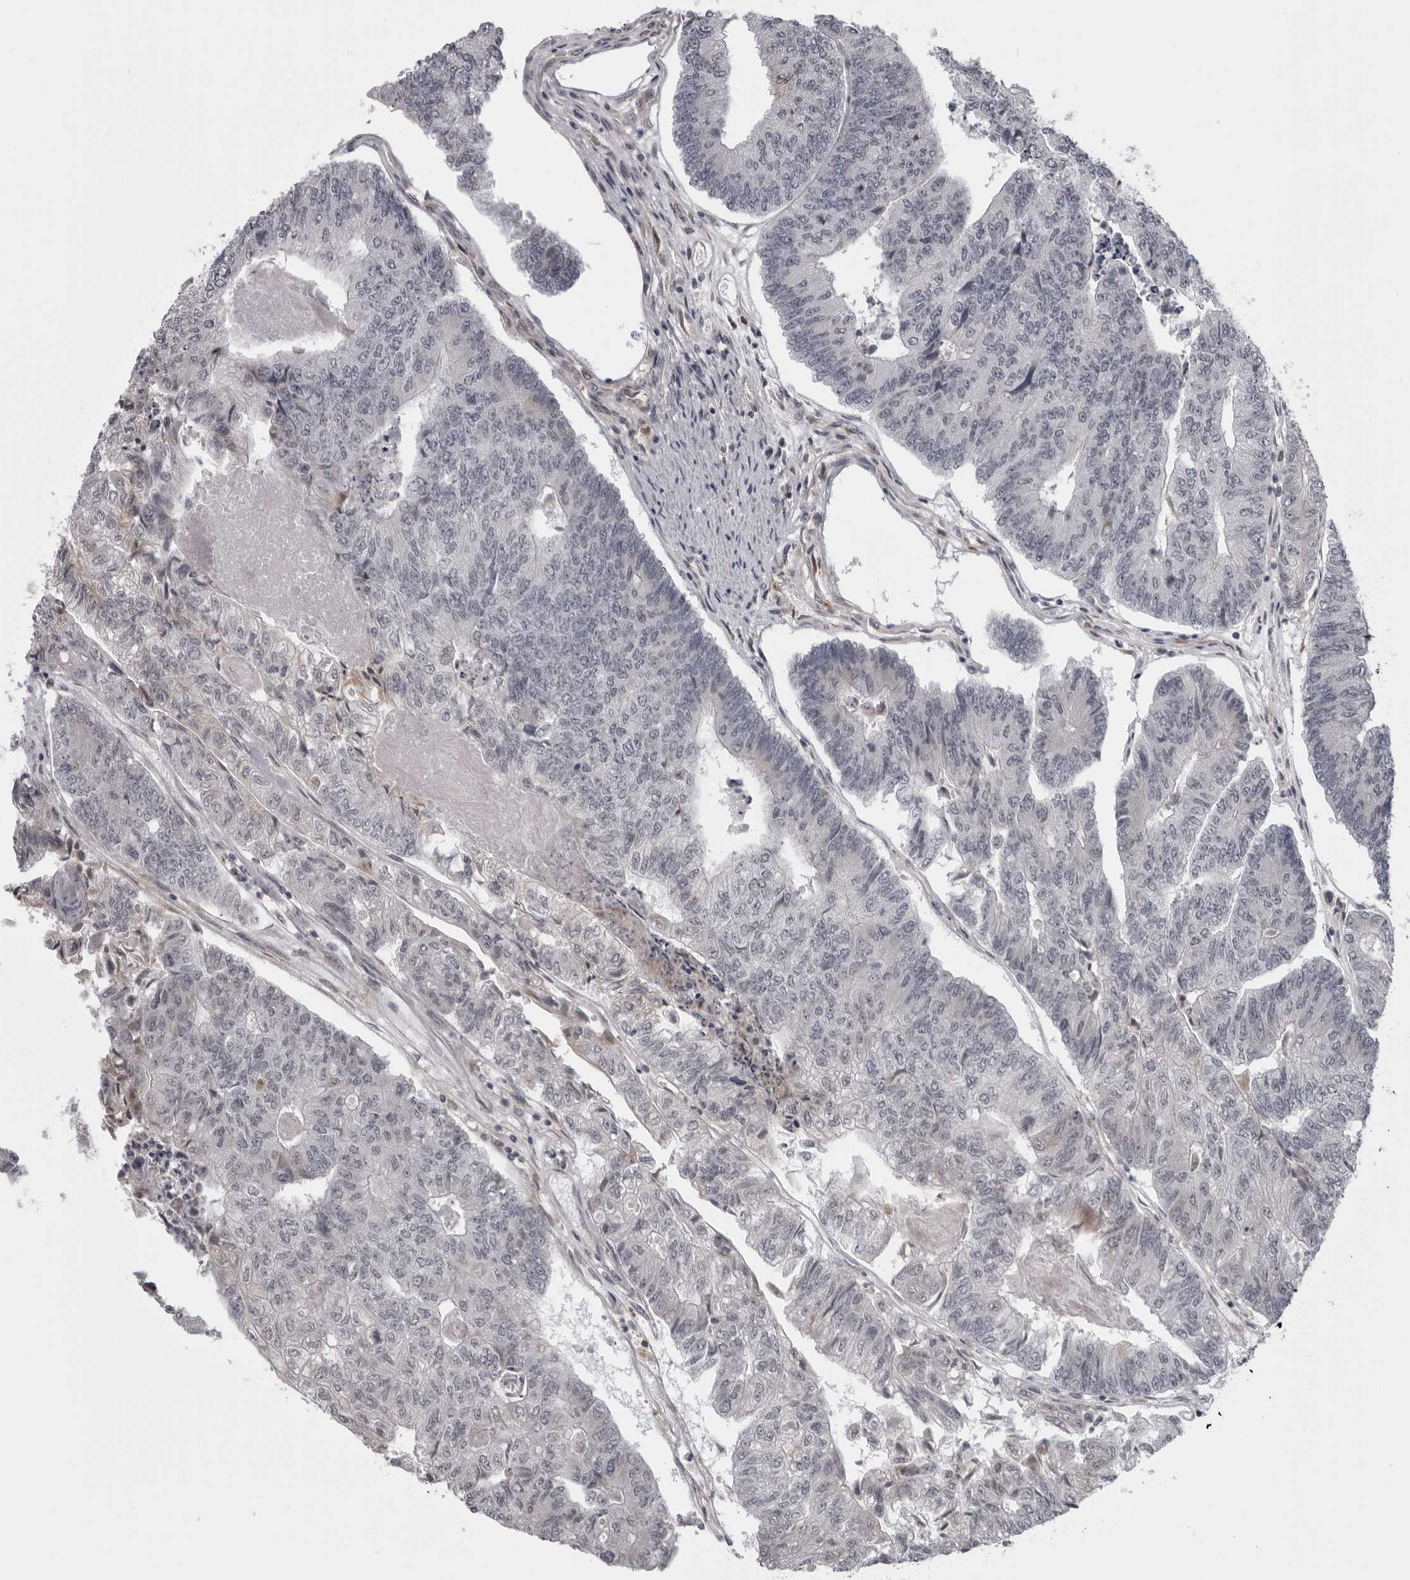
{"staining": {"intensity": "negative", "quantity": "none", "location": "none"}, "tissue": "colorectal cancer", "cell_type": "Tumor cells", "image_type": "cancer", "snomed": [{"axis": "morphology", "description": "Adenocarcinoma, NOS"}, {"axis": "topography", "description": "Colon"}], "caption": "Tumor cells show no significant staining in adenocarcinoma (colorectal).", "gene": "MAPK12", "patient": {"sex": "female", "age": 67}}